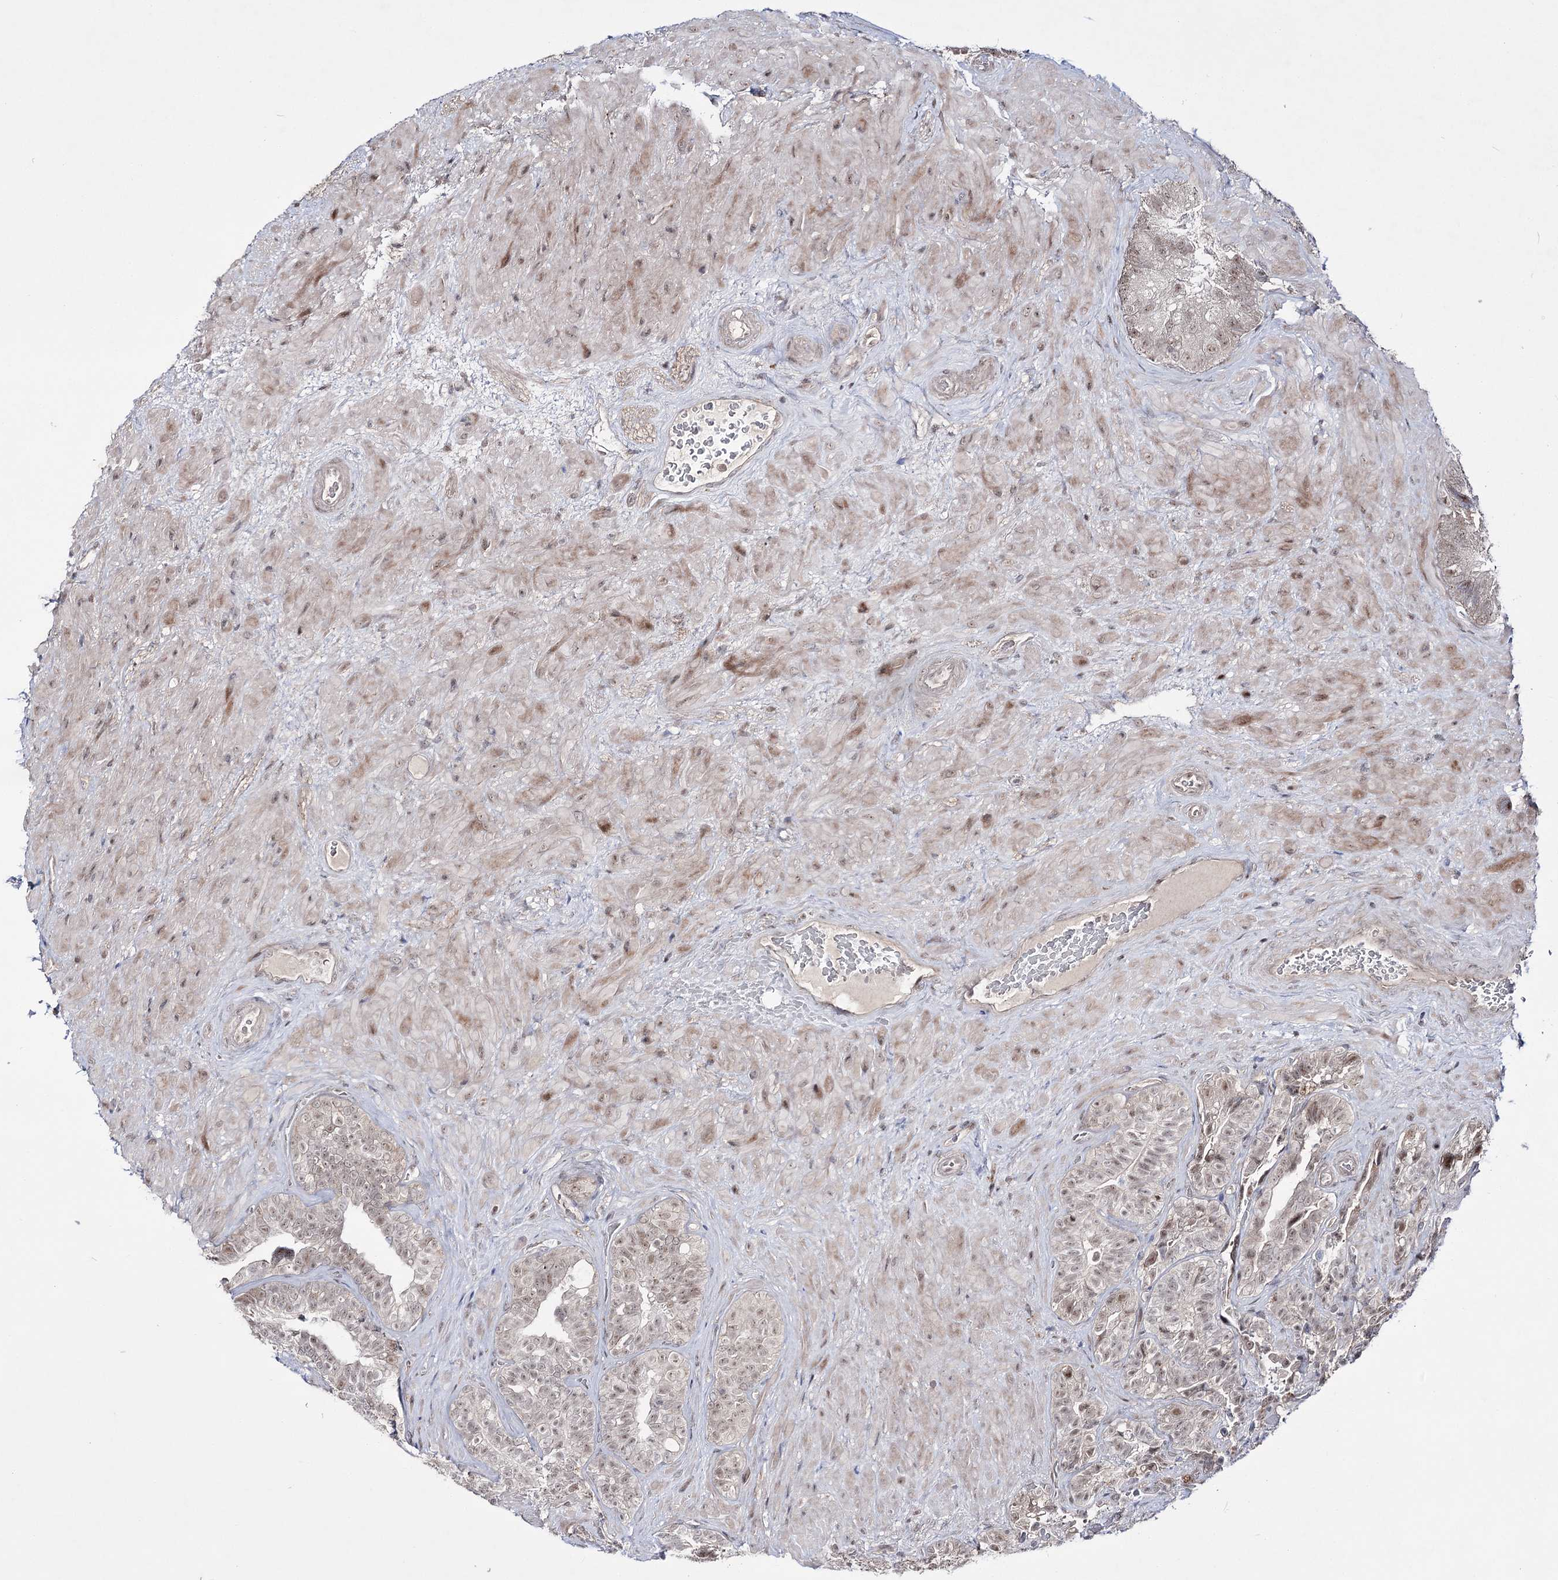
{"staining": {"intensity": "weak", "quantity": "25%-75%", "location": "nuclear"}, "tissue": "seminal vesicle", "cell_type": "Glandular cells", "image_type": "normal", "snomed": [{"axis": "morphology", "description": "Normal tissue, NOS"}, {"axis": "topography", "description": "Seminal veicle"}, {"axis": "topography", "description": "Peripheral nerve tissue"}], "caption": "Protein analysis of unremarkable seminal vesicle demonstrates weak nuclear staining in about 25%-75% of glandular cells. (DAB (3,3'-diaminobenzidine) IHC, brown staining for protein, blue staining for nuclei).", "gene": "HOXC11", "patient": {"sex": "male", "age": 67}}